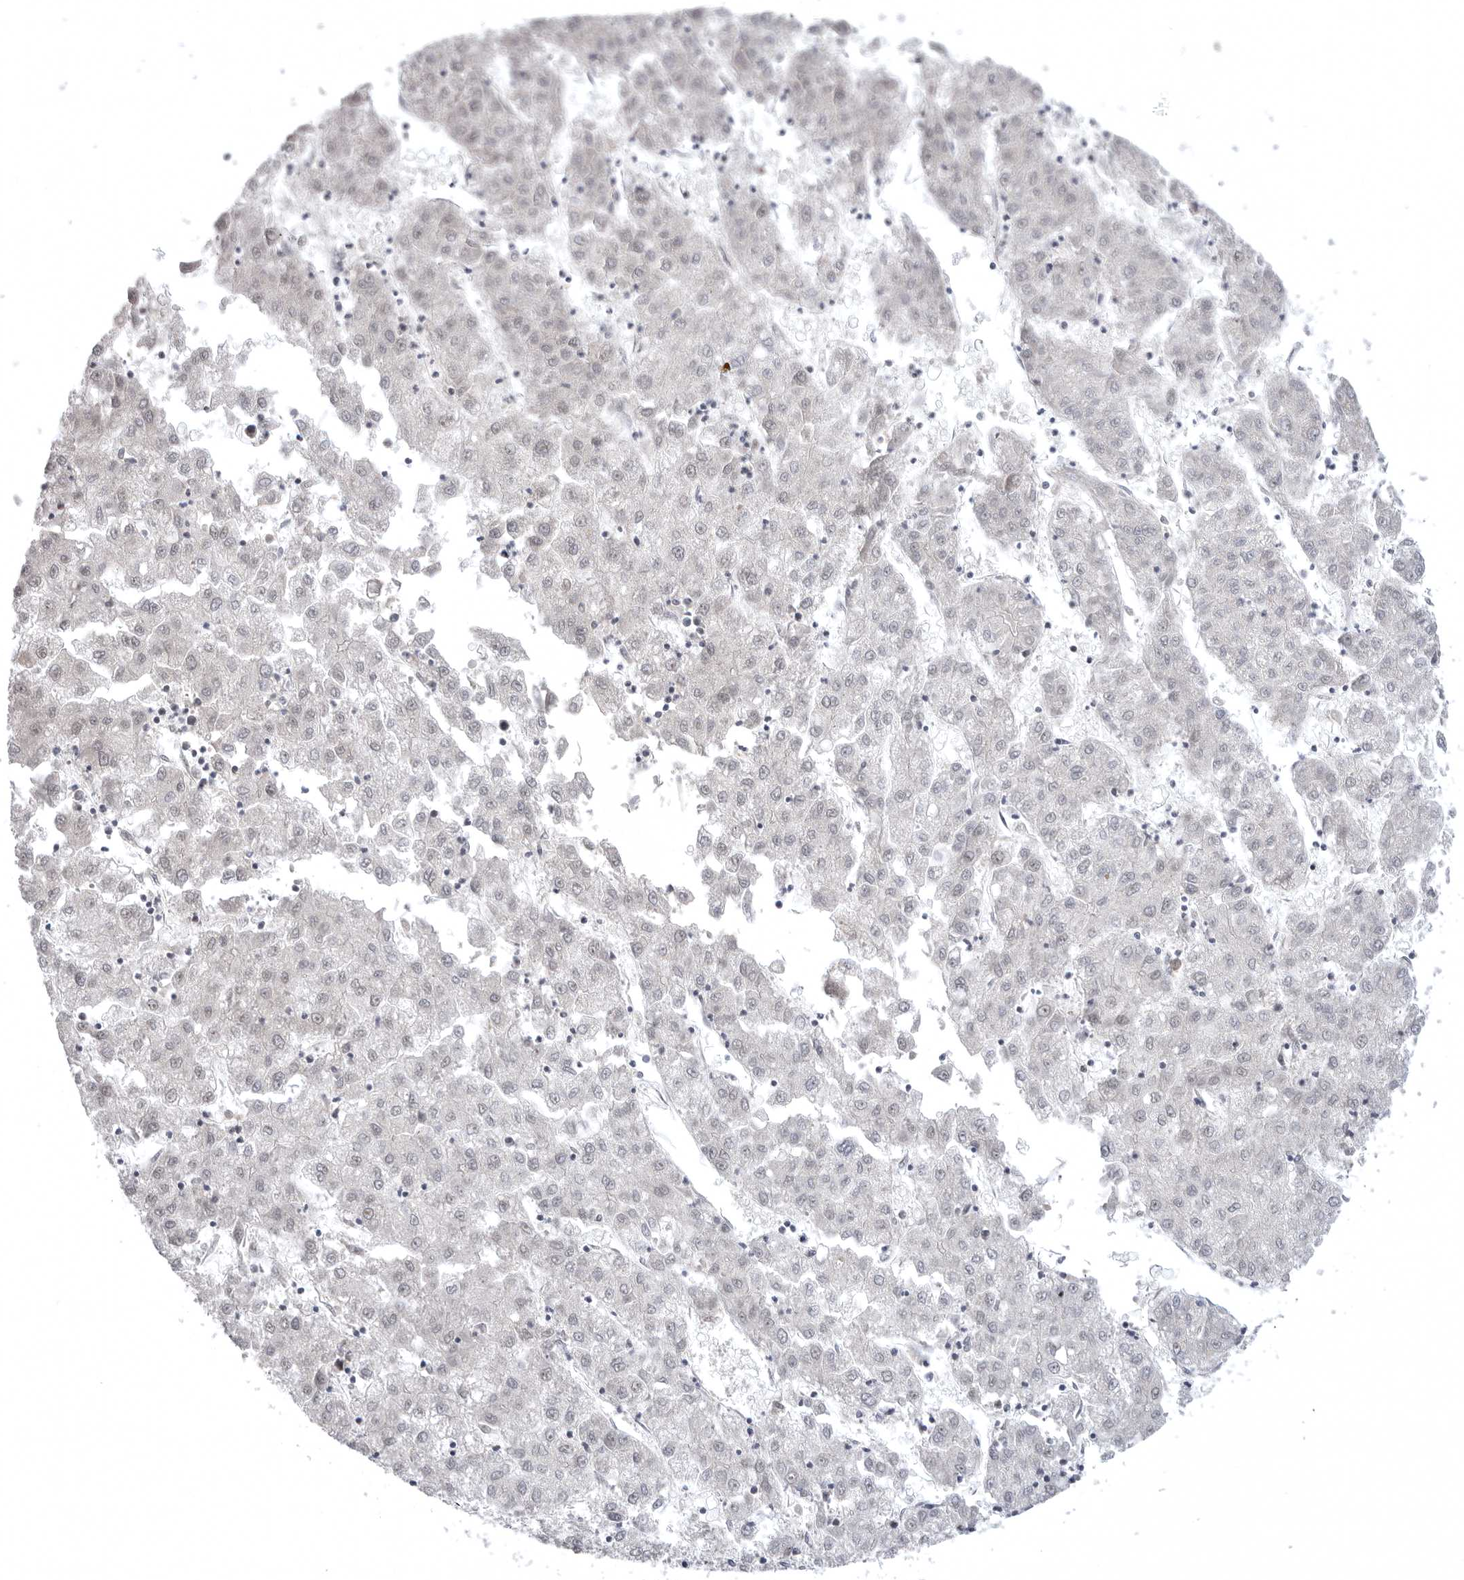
{"staining": {"intensity": "negative", "quantity": "none", "location": "none"}, "tissue": "liver cancer", "cell_type": "Tumor cells", "image_type": "cancer", "snomed": [{"axis": "morphology", "description": "Carcinoma, Hepatocellular, NOS"}, {"axis": "topography", "description": "Liver"}], "caption": "Immunohistochemical staining of liver cancer shows no significant expression in tumor cells.", "gene": "ZNF830", "patient": {"sex": "male", "age": 72}}